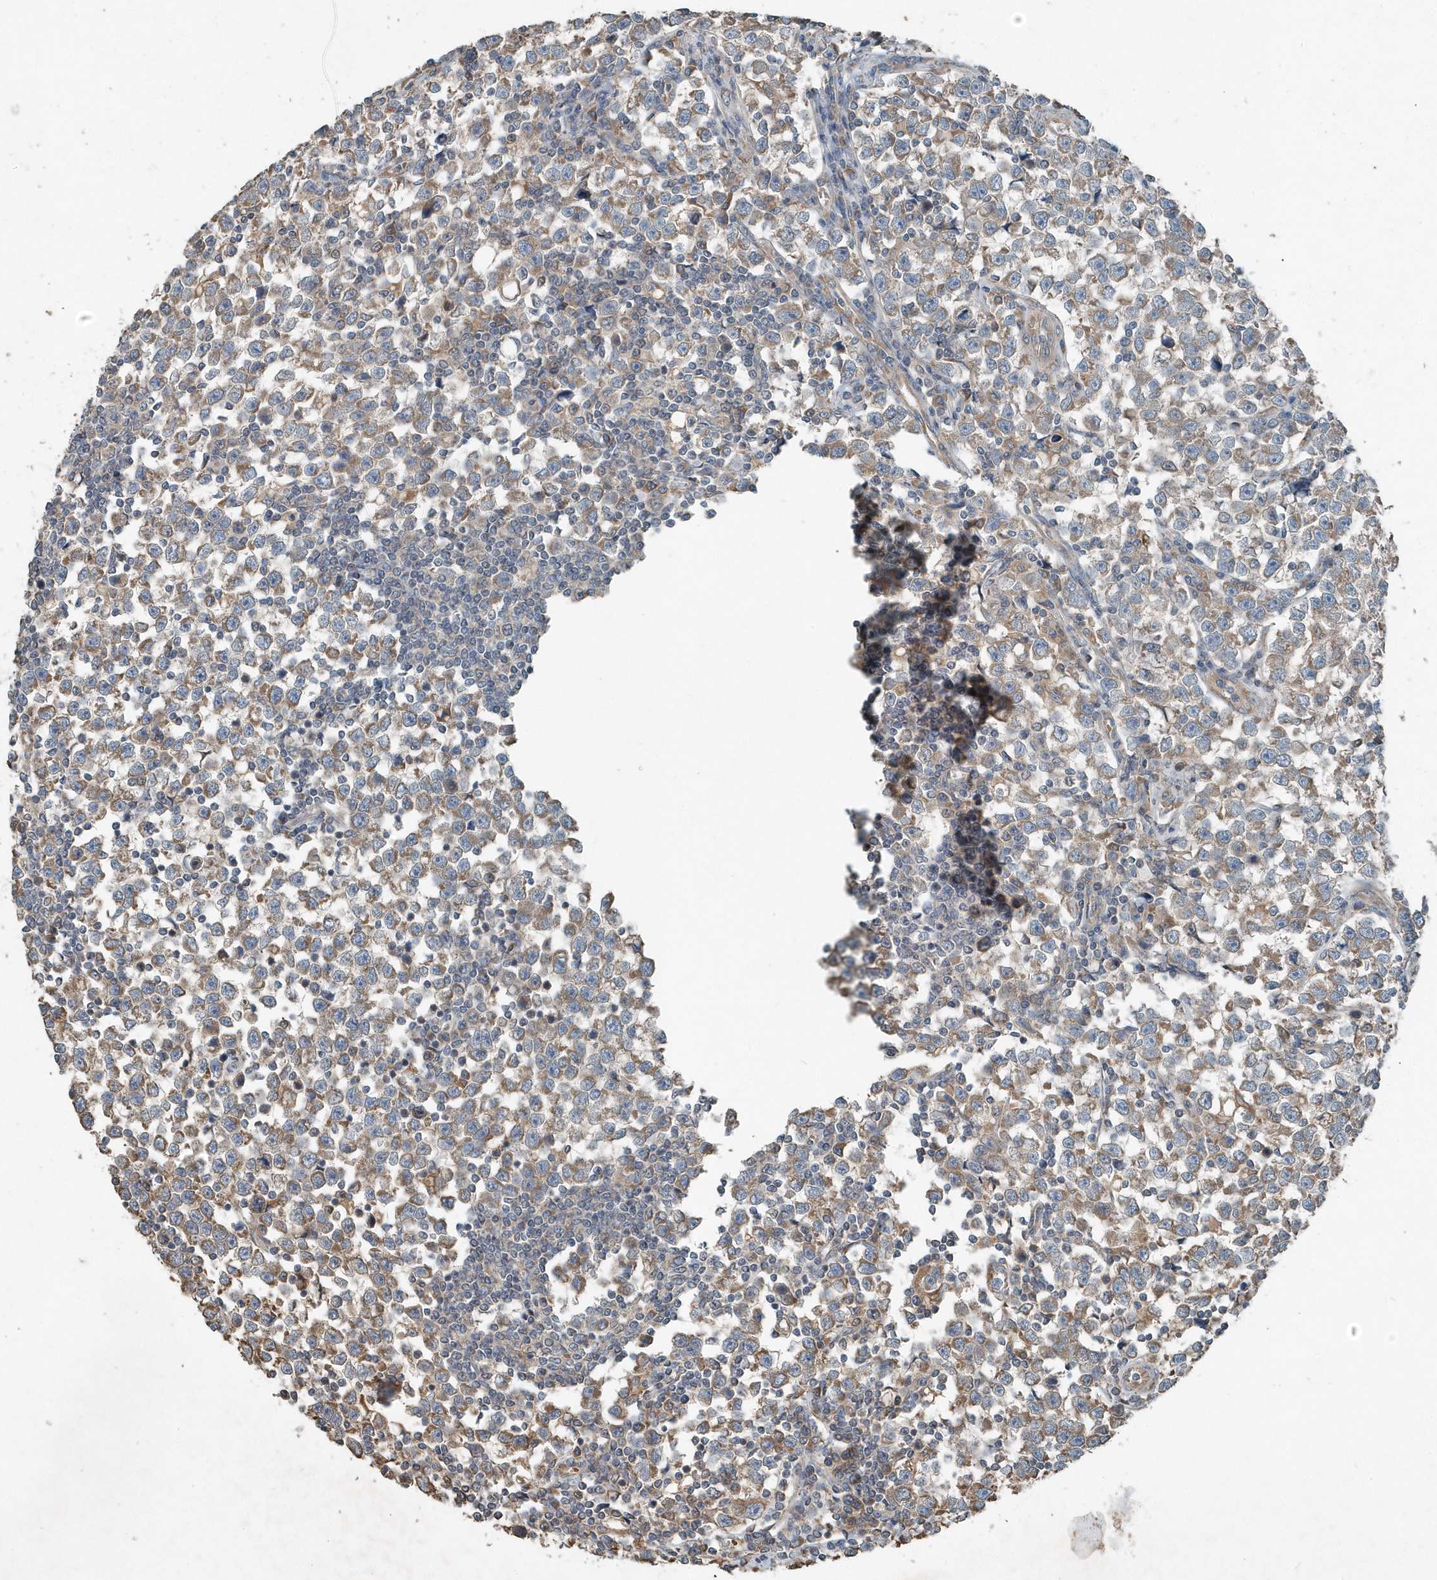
{"staining": {"intensity": "moderate", "quantity": ">75%", "location": "cytoplasmic/membranous"}, "tissue": "testis cancer", "cell_type": "Tumor cells", "image_type": "cancer", "snomed": [{"axis": "morphology", "description": "Normal tissue, NOS"}, {"axis": "morphology", "description": "Seminoma, NOS"}, {"axis": "topography", "description": "Testis"}], "caption": "Protein expression analysis of testis cancer (seminoma) reveals moderate cytoplasmic/membranous staining in approximately >75% of tumor cells.", "gene": "SCFD2", "patient": {"sex": "male", "age": 43}}